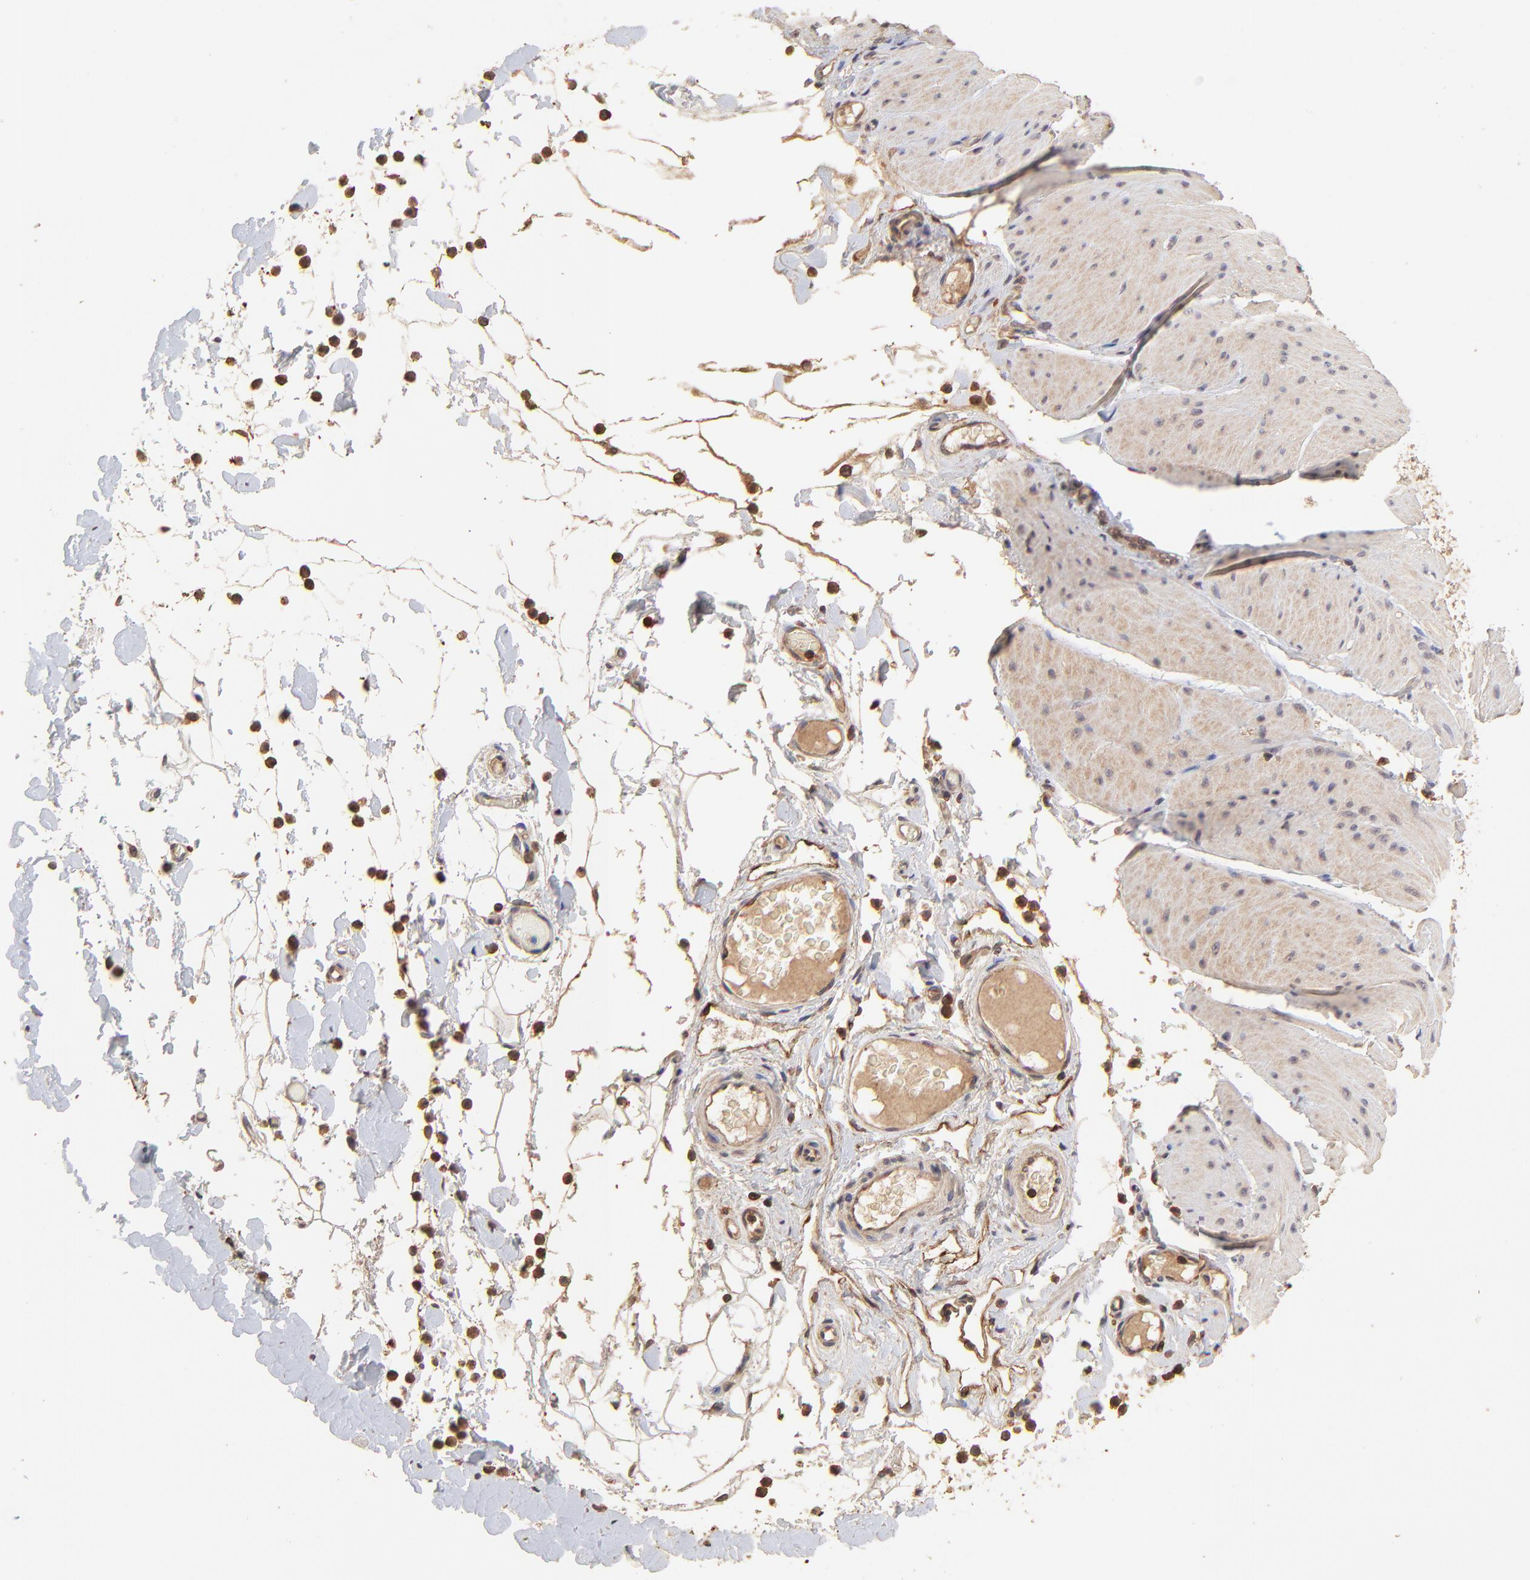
{"staining": {"intensity": "weak", "quantity": ">75%", "location": "cytoplasmic/membranous"}, "tissue": "smooth muscle", "cell_type": "Smooth muscle cells", "image_type": "normal", "snomed": [{"axis": "morphology", "description": "Normal tissue, NOS"}, {"axis": "topography", "description": "Smooth muscle"}, {"axis": "topography", "description": "Colon"}], "caption": "A micrograph showing weak cytoplasmic/membranous expression in about >75% of smooth muscle cells in unremarkable smooth muscle, as visualized by brown immunohistochemical staining.", "gene": "STON2", "patient": {"sex": "male", "age": 67}}